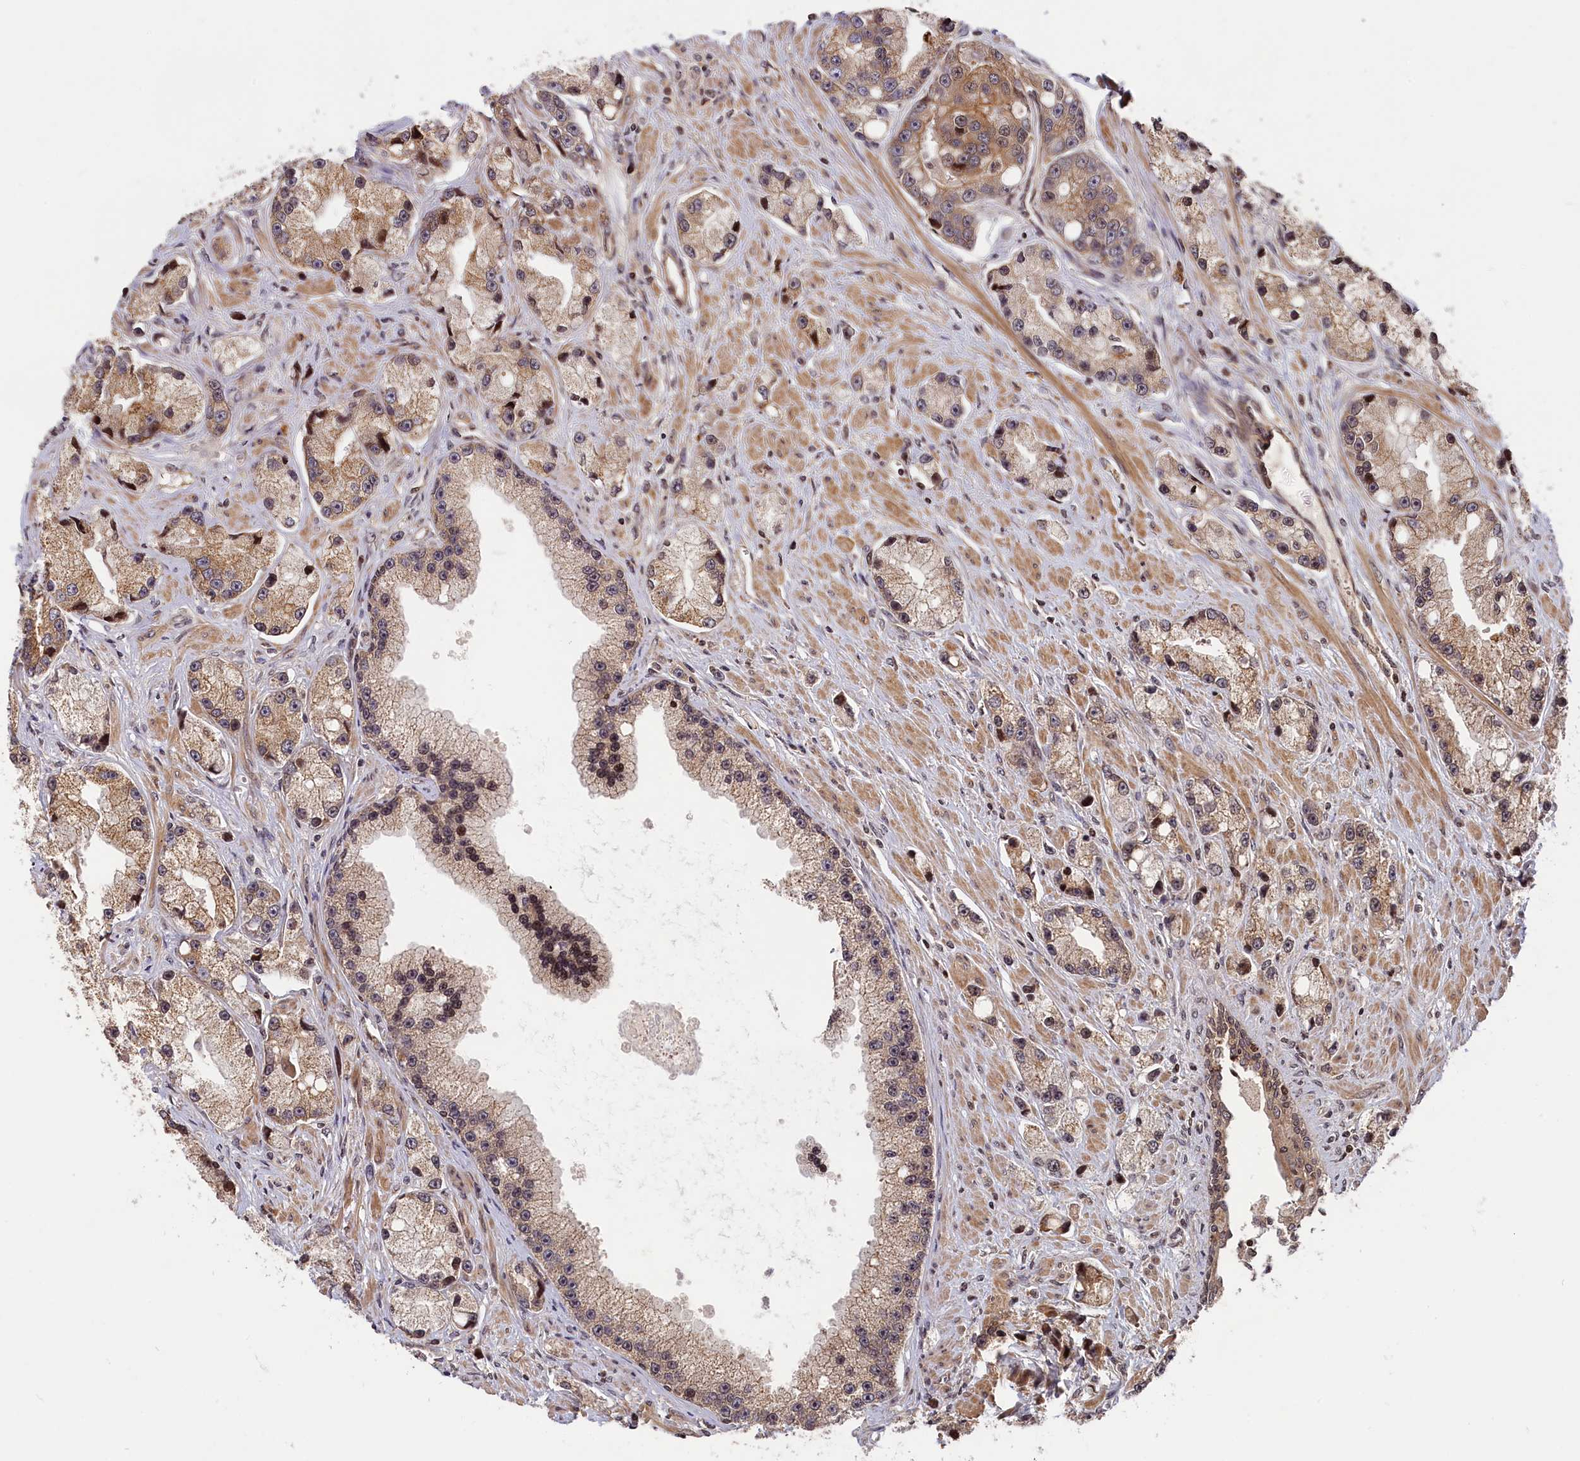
{"staining": {"intensity": "moderate", "quantity": ">75%", "location": "cytoplasmic/membranous"}, "tissue": "prostate cancer", "cell_type": "Tumor cells", "image_type": "cancer", "snomed": [{"axis": "morphology", "description": "Adenocarcinoma, High grade"}, {"axis": "topography", "description": "Prostate"}], "caption": "Moderate cytoplasmic/membranous protein expression is present in approximately >75% of tumor cells in high-grade adenocarcinoma (prostate). (brown staining indicates protein expression, while blue staining denotes nuclei).", "gene": "CEP44", "patient": {"sex": "male", "age": 74}}